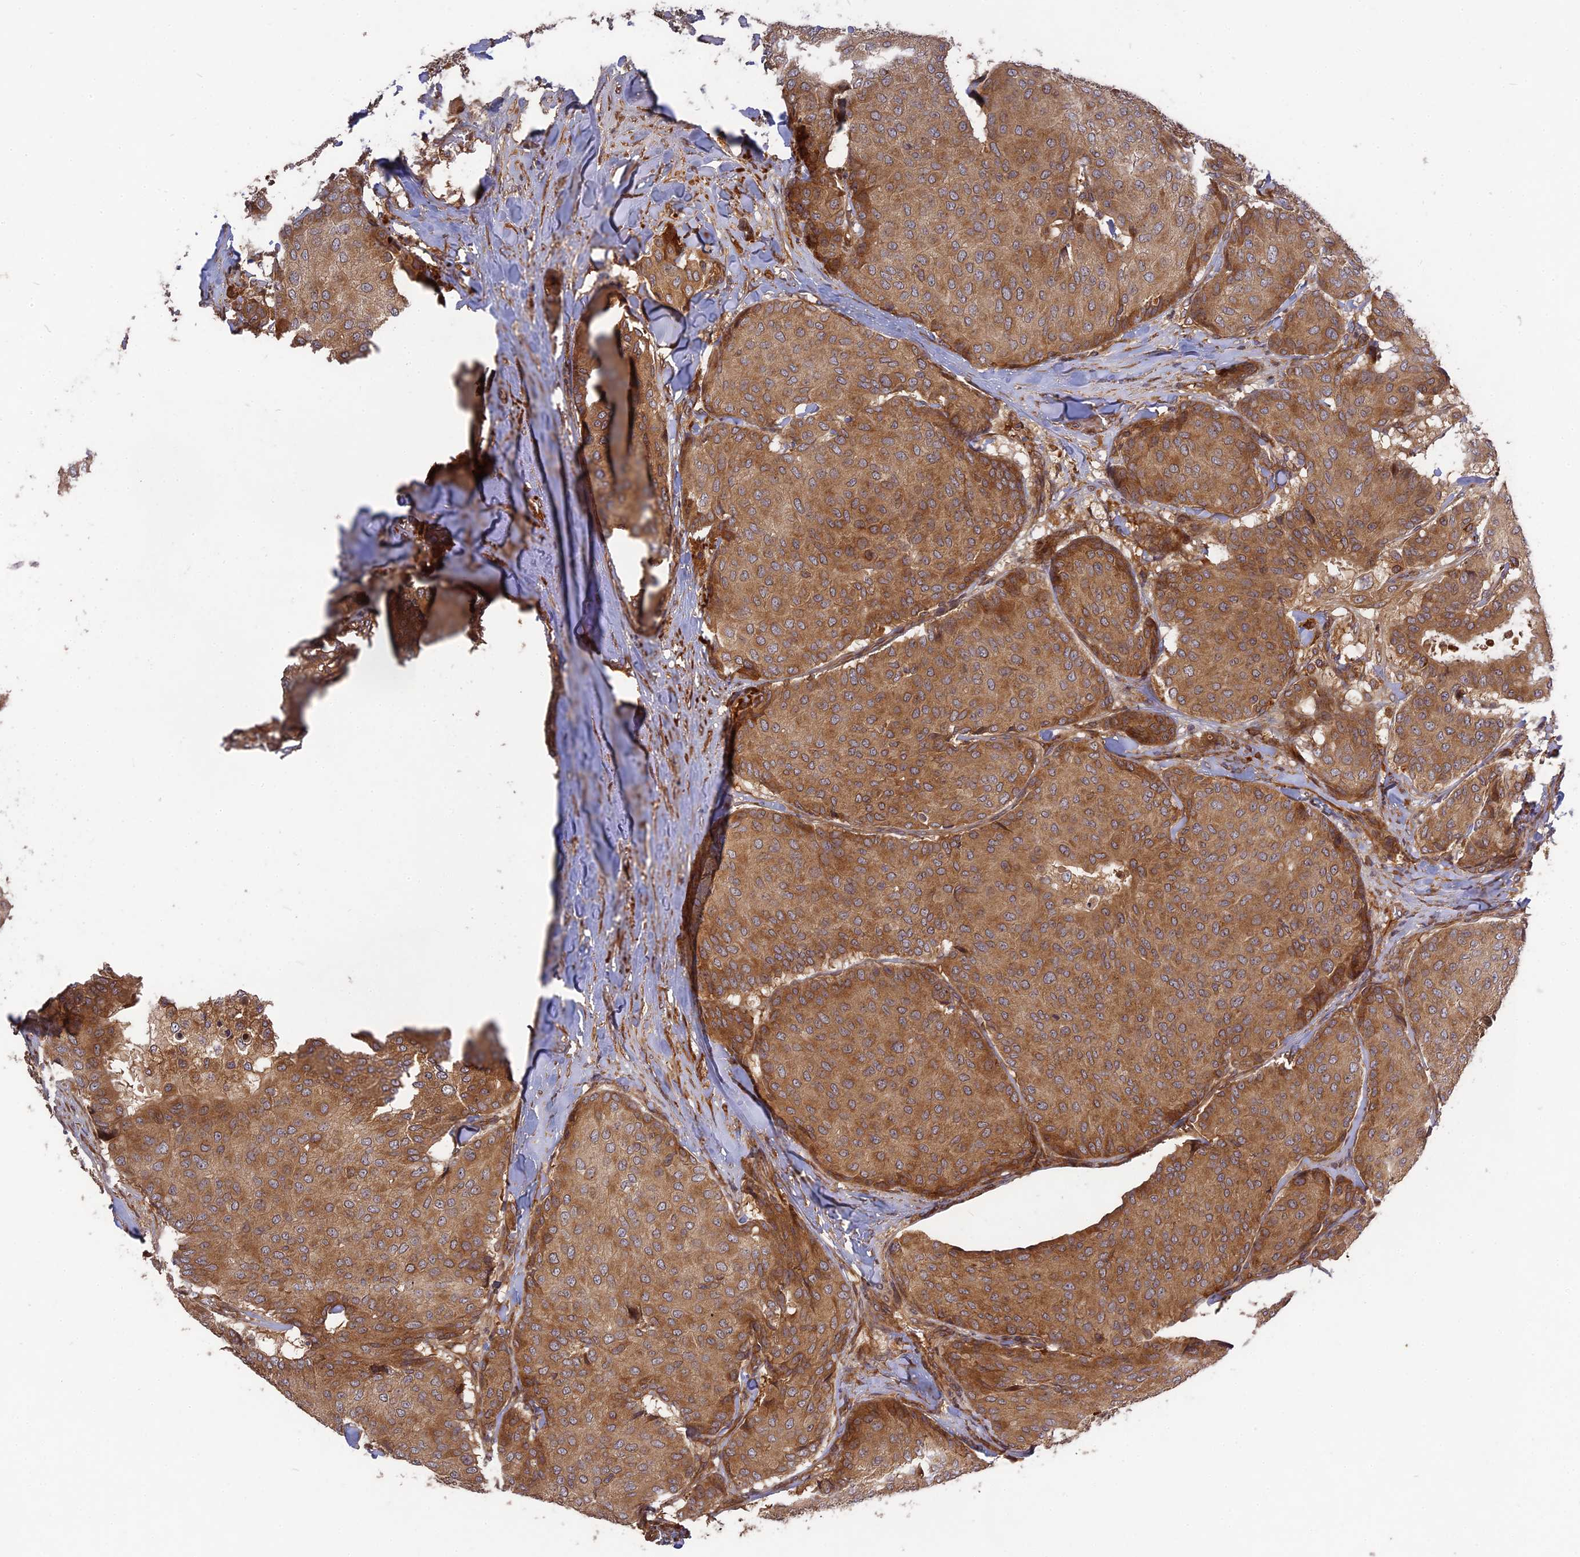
{"staining": {"intensity": "moderate", "quantity": ">75%", "location": "cytoplasmic/membranous"}, "tissue": "breast cancer", "cell_type": "Tumor cells", "image_type": "cancer", "snomed": [{"axis": "morphology", "description": "Duct carcinoma"}, {"axis": "topography", "description": "Breast"}], "caption": "A brown stain labels moderate cytoplasmic/membranous positivity of a protein in intraductal carcinoma (breast) tumor cells.", "gene": "TMUB2", "patient": {"sex": "female", "age": 75}}